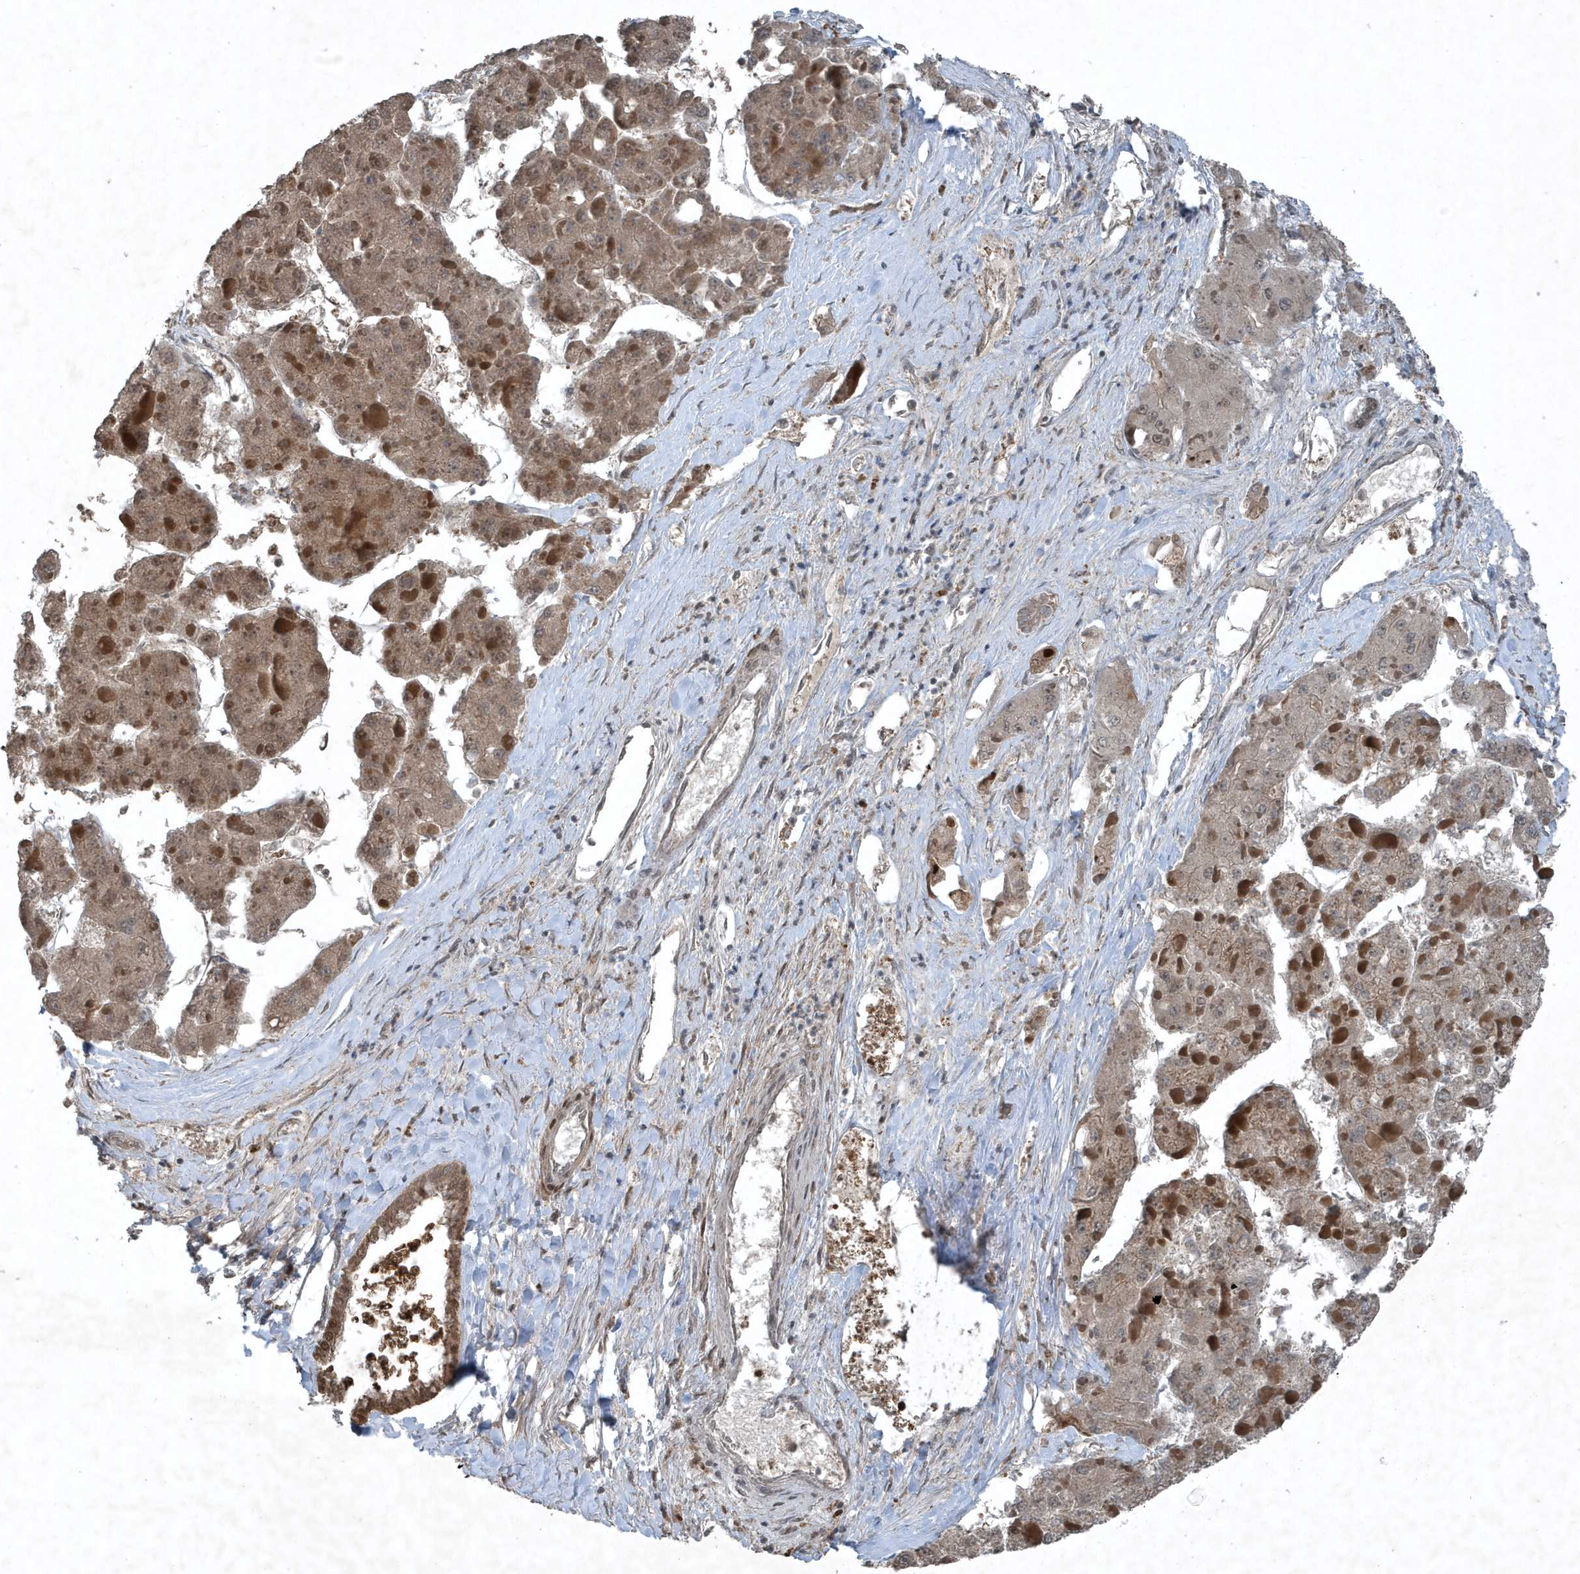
{"staining": {"intensity": "moderate", "quantity": ">75%", "location": "cytoplasmic/membranous,nuclear"}, "tissue": "liver cancer", "cell_type": "Tumor cells", "image_type": "cancer", "snomed": [{"axis": "morphology", "description": "Carcinoma, Hepatocellular, NOS"}, {"axis": "topography", "description": "Liver"}], "caption": "This photomicrograph shows IHC staining of liver cancer (hepatocellular carcinoma), with medium moderate cytoplasmic/membranous and nuclear expression in about >75% of tumor cells.", "gene": "HSPA1A", "patient": {"sex": "female", "age": 73}}